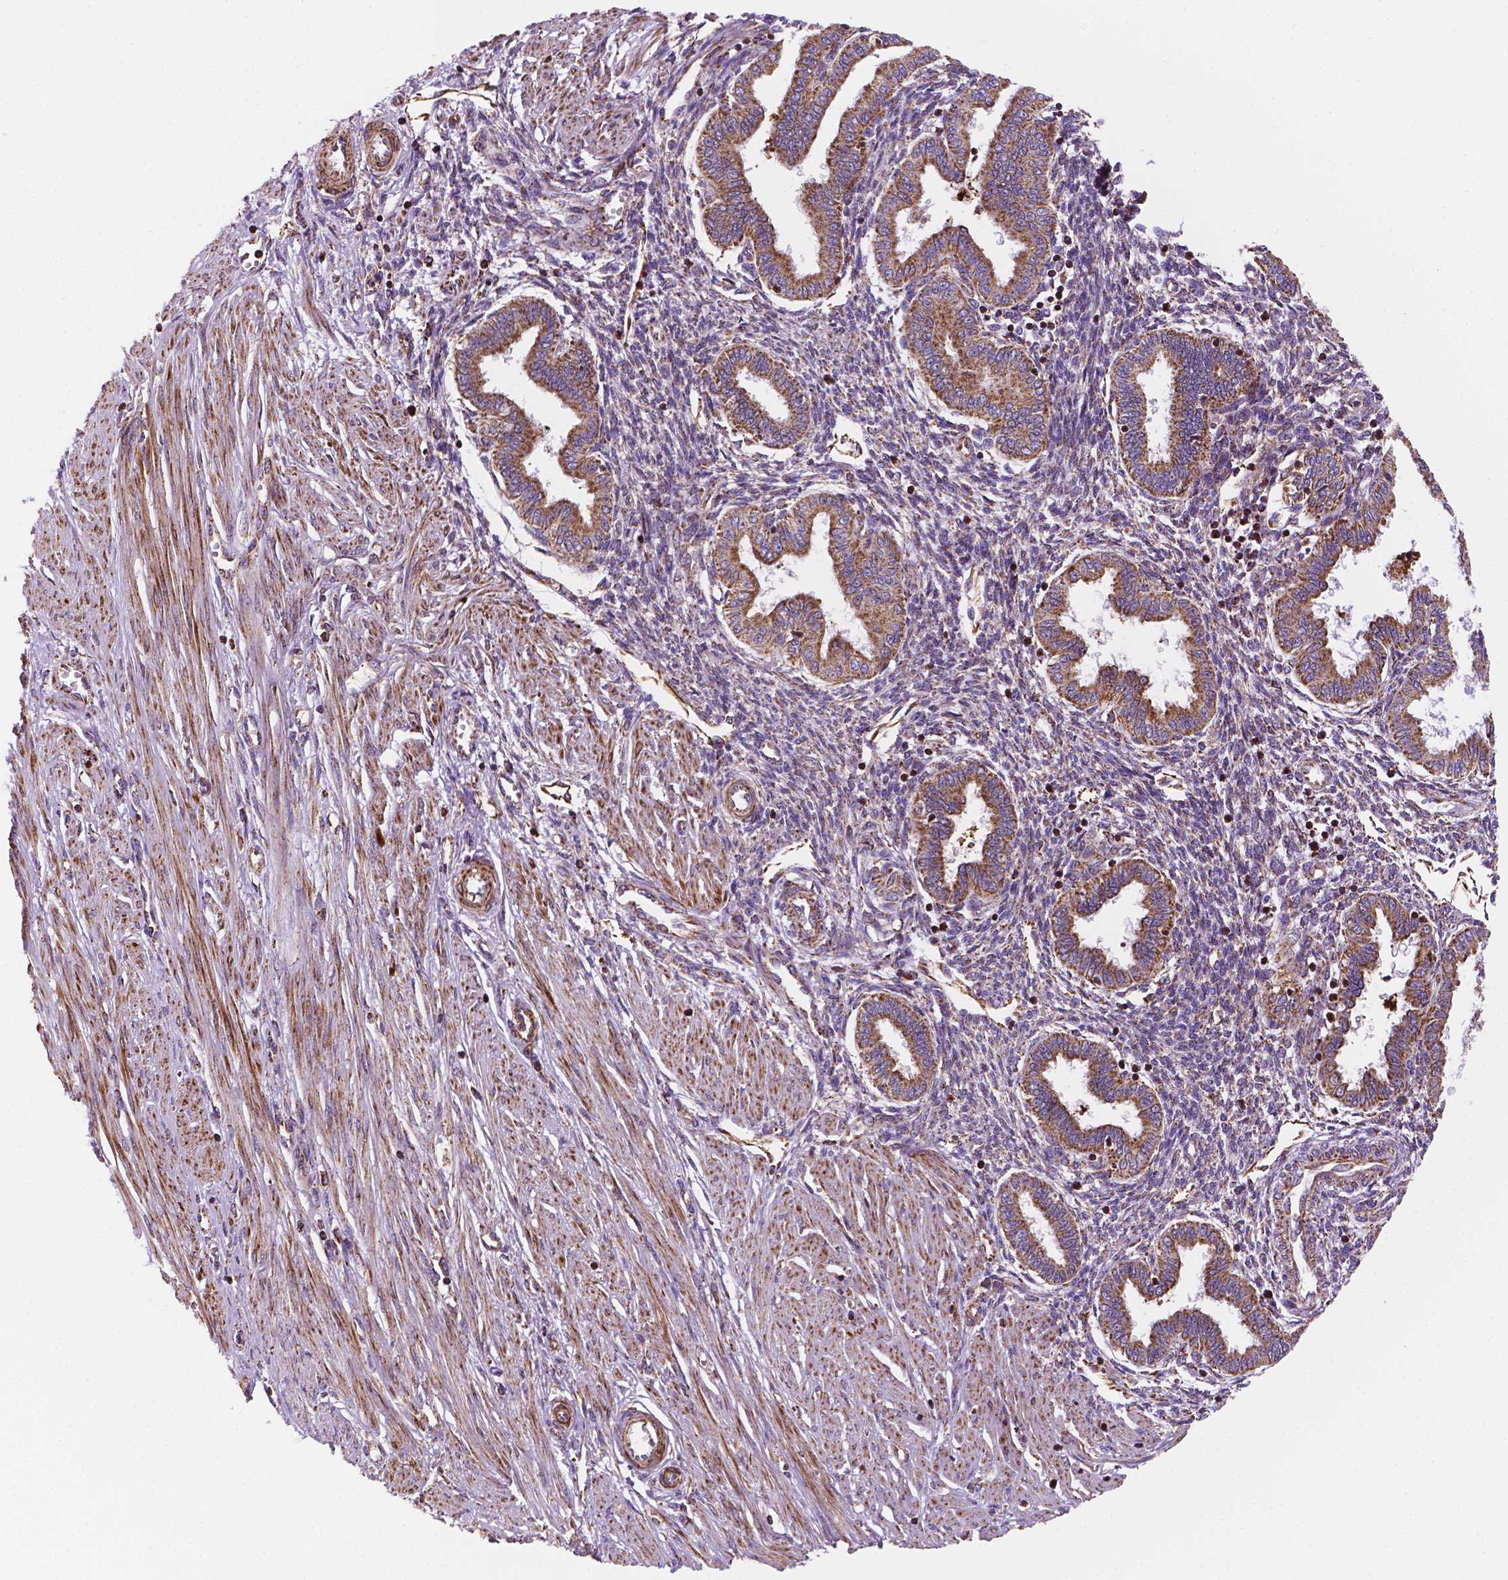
{"staining": {"intensity": "weak", "quantity": "25%-75%", "location": "cytoplasmic/membranous"}, "tissue": "endometrium", "cell_type": "Cells in endometrial stroma", "image_type": "normal", "snomed": [{"axis": "morphology", "description": "Normal tissue, NOS"}, {"axis": "topography", "description": "Endometrium"}], "caption": "Protein expression analysis of normal human endometrium reveals weak cytoplasmic/membranous positivity in approximately 25%-75% of cells in endometrial stroma.", "gene": "GEMIN4", "patient": {"sex": "female", "age": 33}}